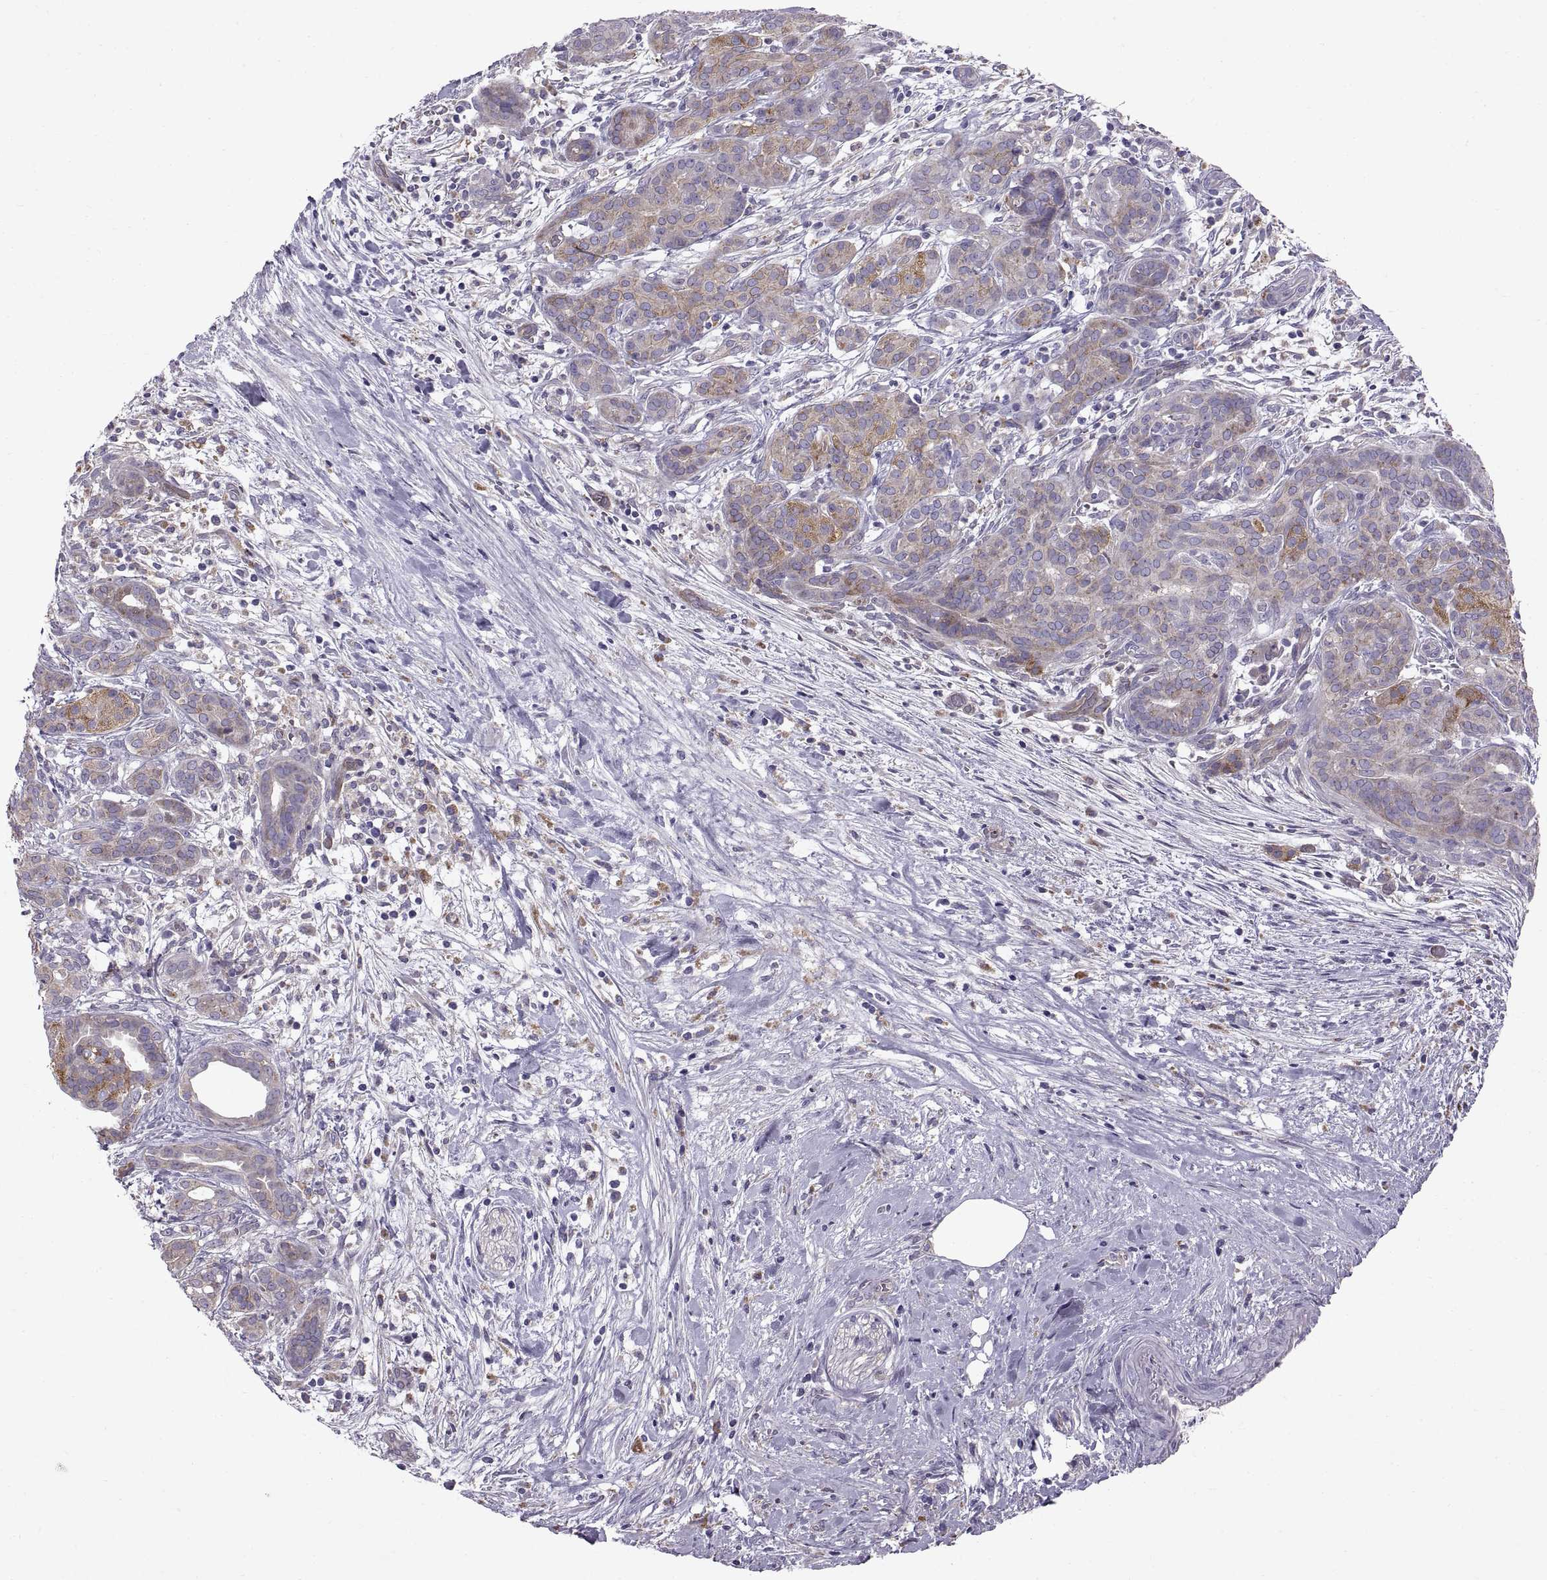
{"staining": {"intensity": "moderate", "quantity": "<25%", "location": "cytoplasmic/membranous"}, "tissue": "pancreatic cancer", "cell_type": "Tumor cells", "image_type": "cancer", "snomed": [{"axis": "morphology", "description": "Adenocarcinoma, NOS"}, {"axis": "topography", "description": "Pancreas"}], "caption": "IHC staining of pancreatic cancer (adenocarcinoma), which shows low levels of moderate cytoplasmic/membranous staining in approximately <25% of tumor cells indicating moderate cytoplasmic/membranous protein positivity. The staining was performed using DAB (brown) for protein detection and nuclei were counterstained in hematoxylin (blue).", "gene": "ARSL", "patient": {"sex": "male", "age": 44}}